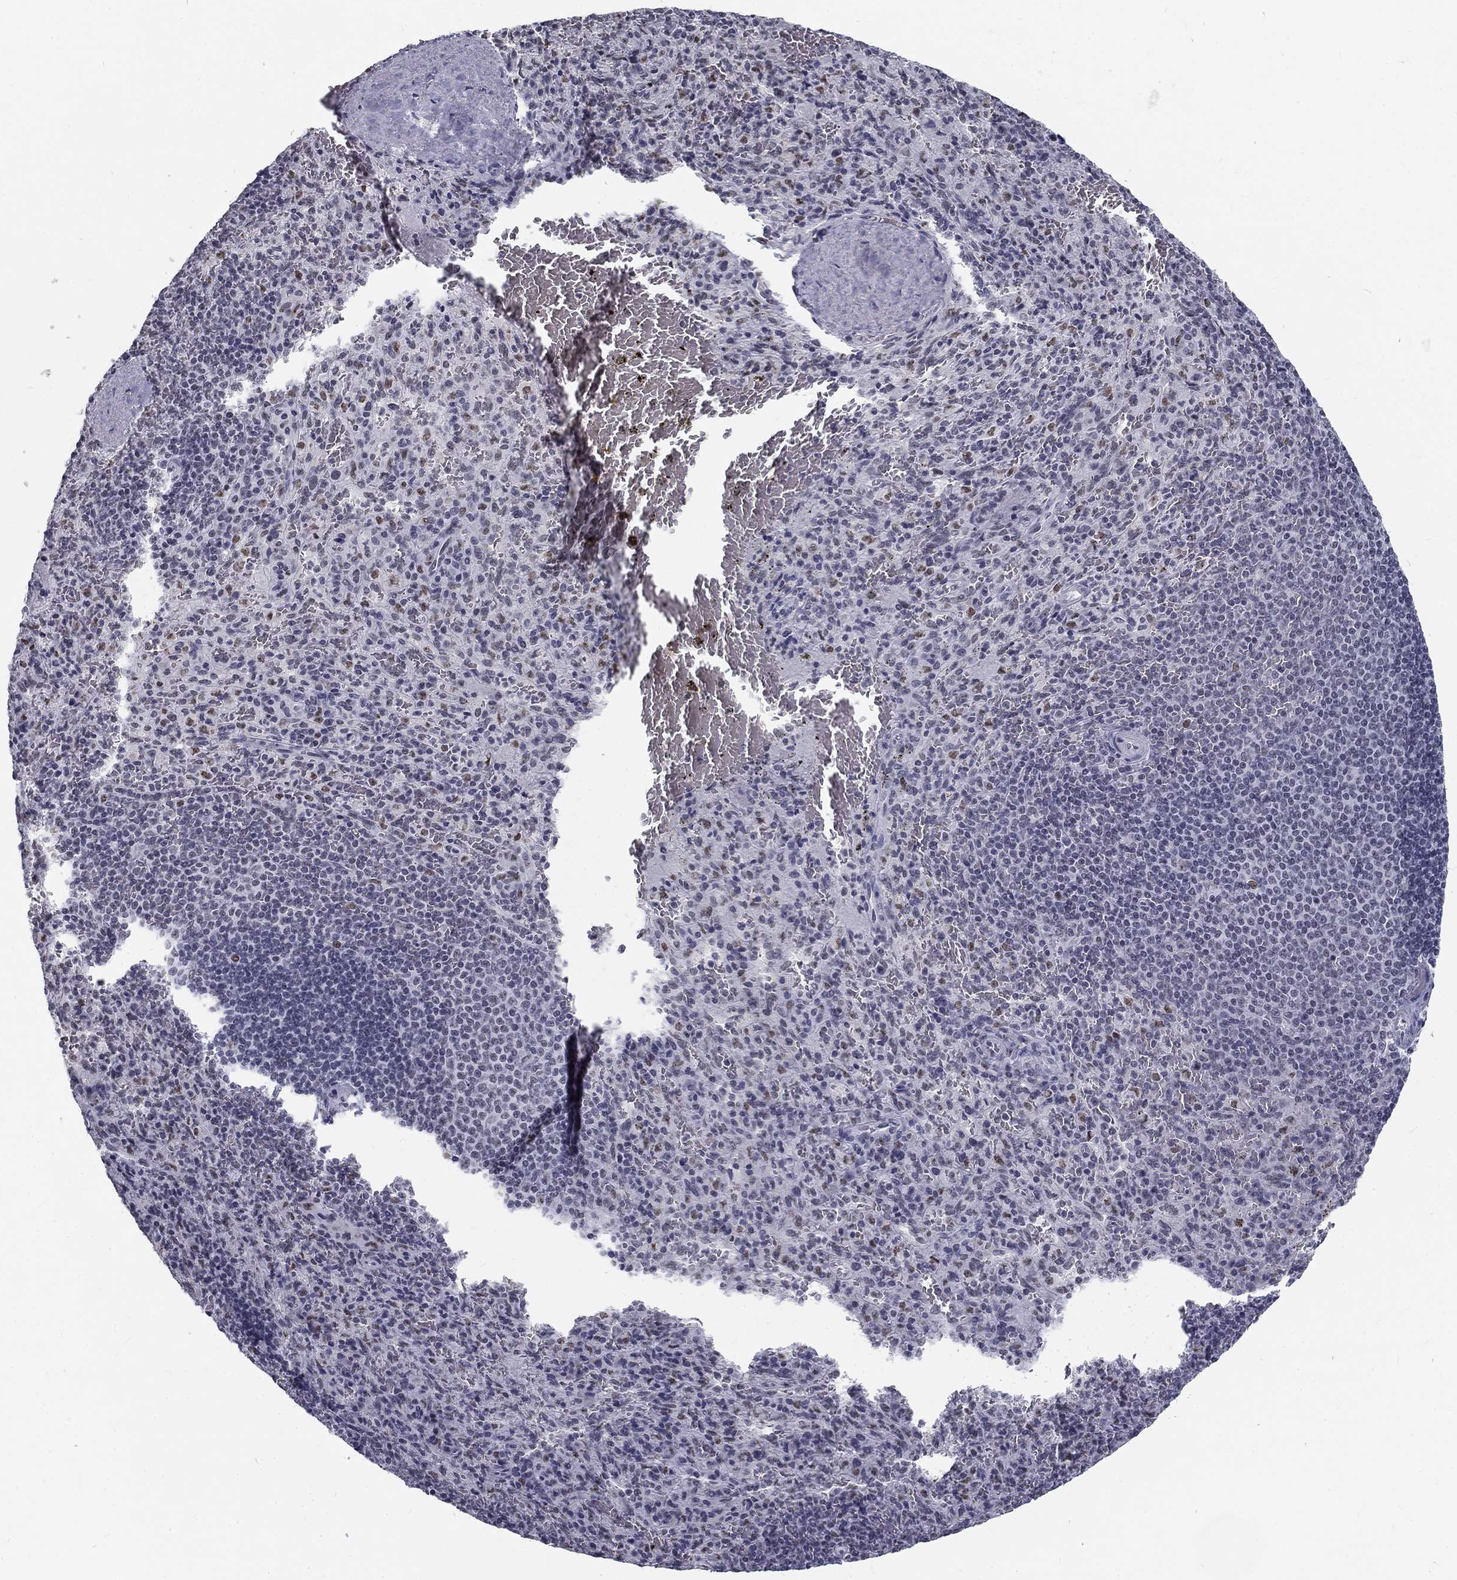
{"staining": {"intensity": "moderate", "quantity": "<25%", "location": "nuclear"}, "tissue": "spleen", "cell_type": "Cells in red pulp", "image_type": "normal", "snomed": [{"axis": "morphology", "description": "Normal tissue, NOS"}, {"axis": "topography", "description": "Spleen"}], "caption": "High-power microscopy captured an immunohistochemistry (IHC) histopathology image of benign spleen, revealing moderate nuclear staining in about <25% of cells in red pulp.", "gene": "SNORC", "patient": {"sex": "male", "age": 57}}